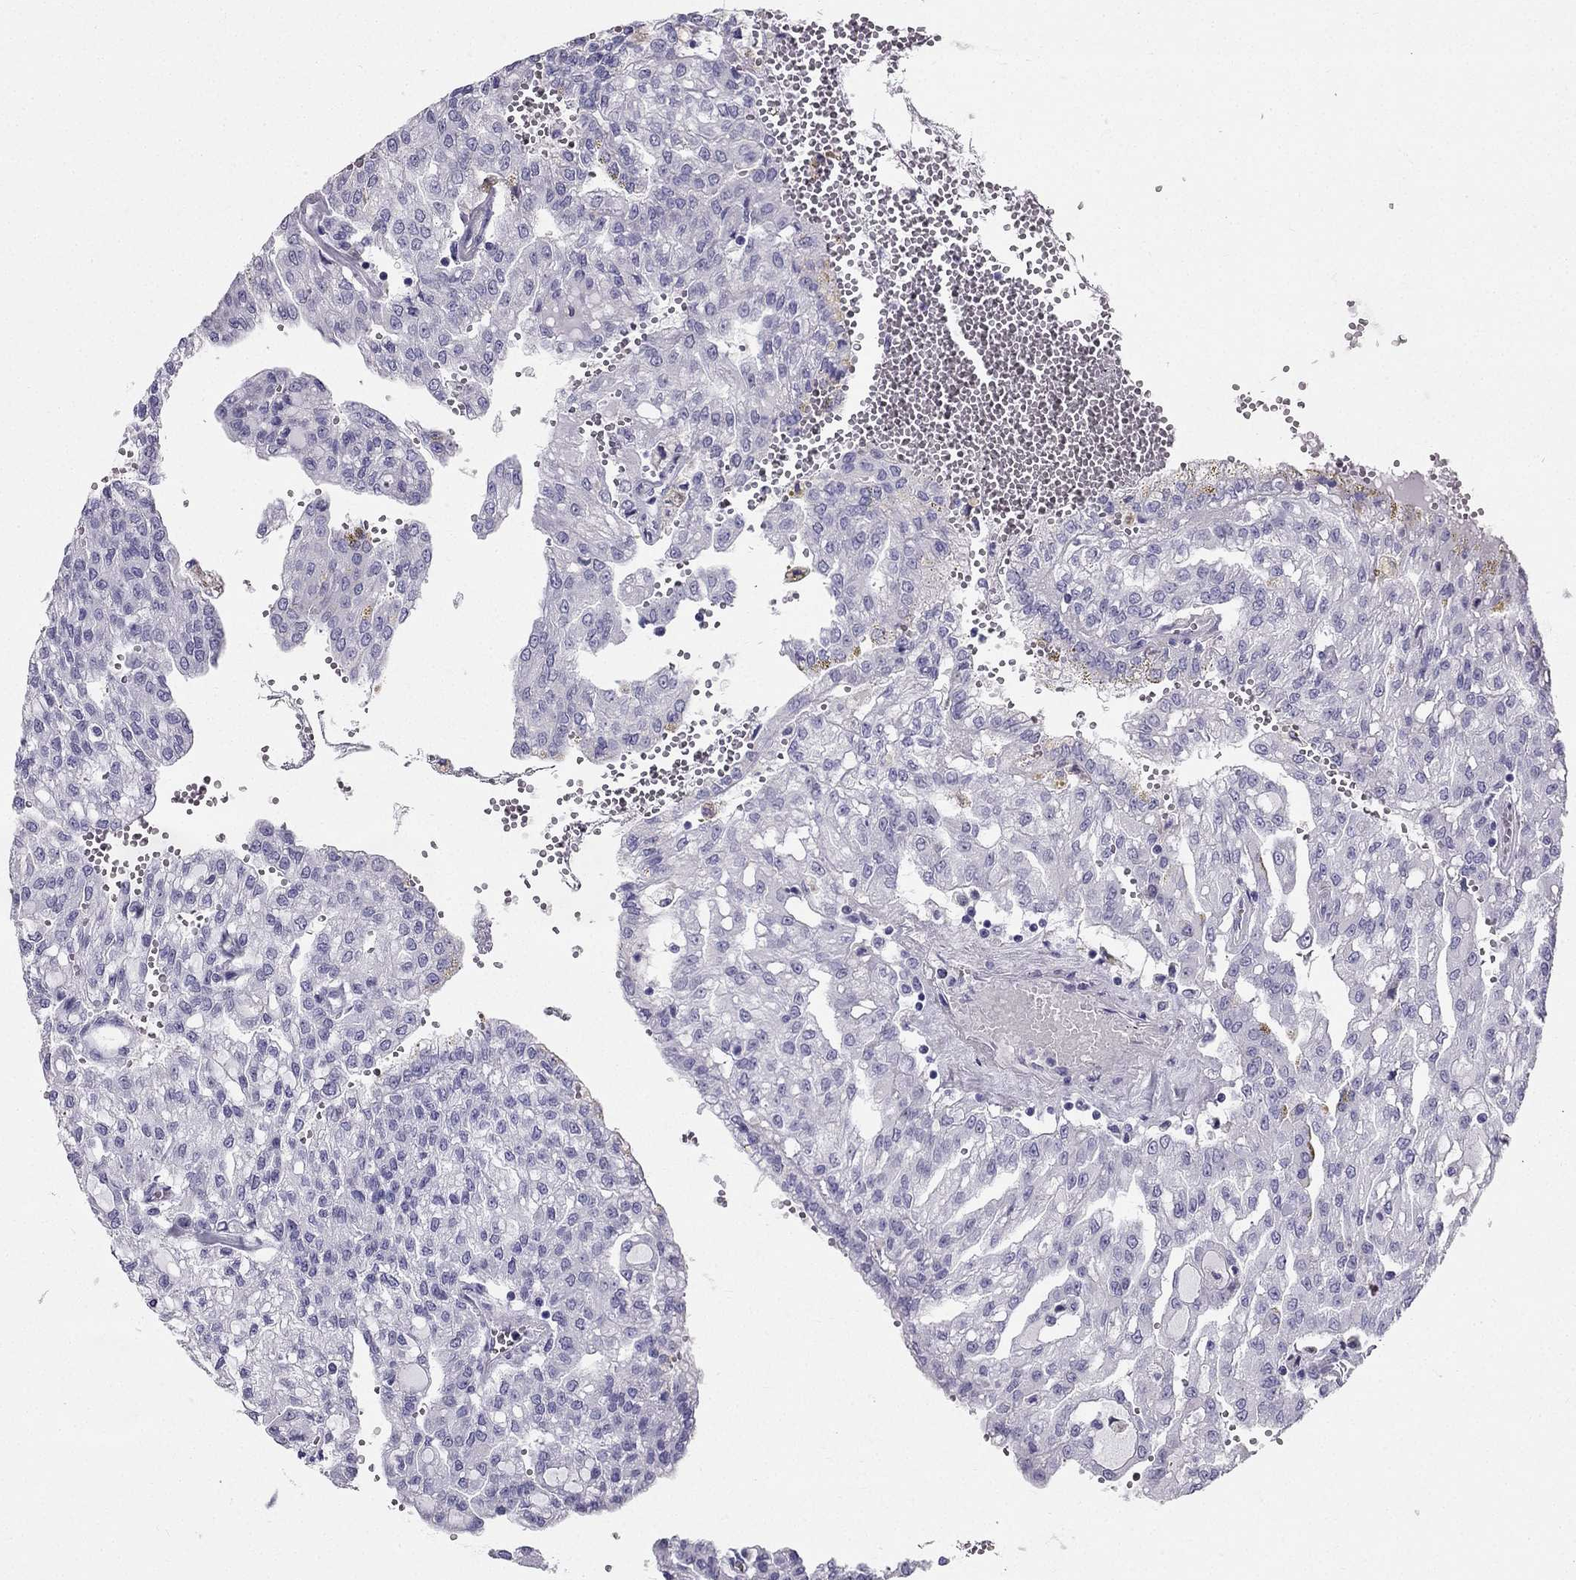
{"staining": {"intensity": "negative", "quantity": "none", "location": "none"}, "tissue": "renal cancer", "cell_type": "Tumor cells", "image_type": "cancer", "snomed": [{"axis": "morphology", "description": "Adenocarcinoma, NOS"}, {"axis": "topography", "description": "Kidney"}], "caption": "This is an immunohistochemistry (IHC) image of adenocarcinoma (renal). There is no positivity in tumor cells.", "gene": "TFF3", "patient": {"sex": "male", "age": 63}}